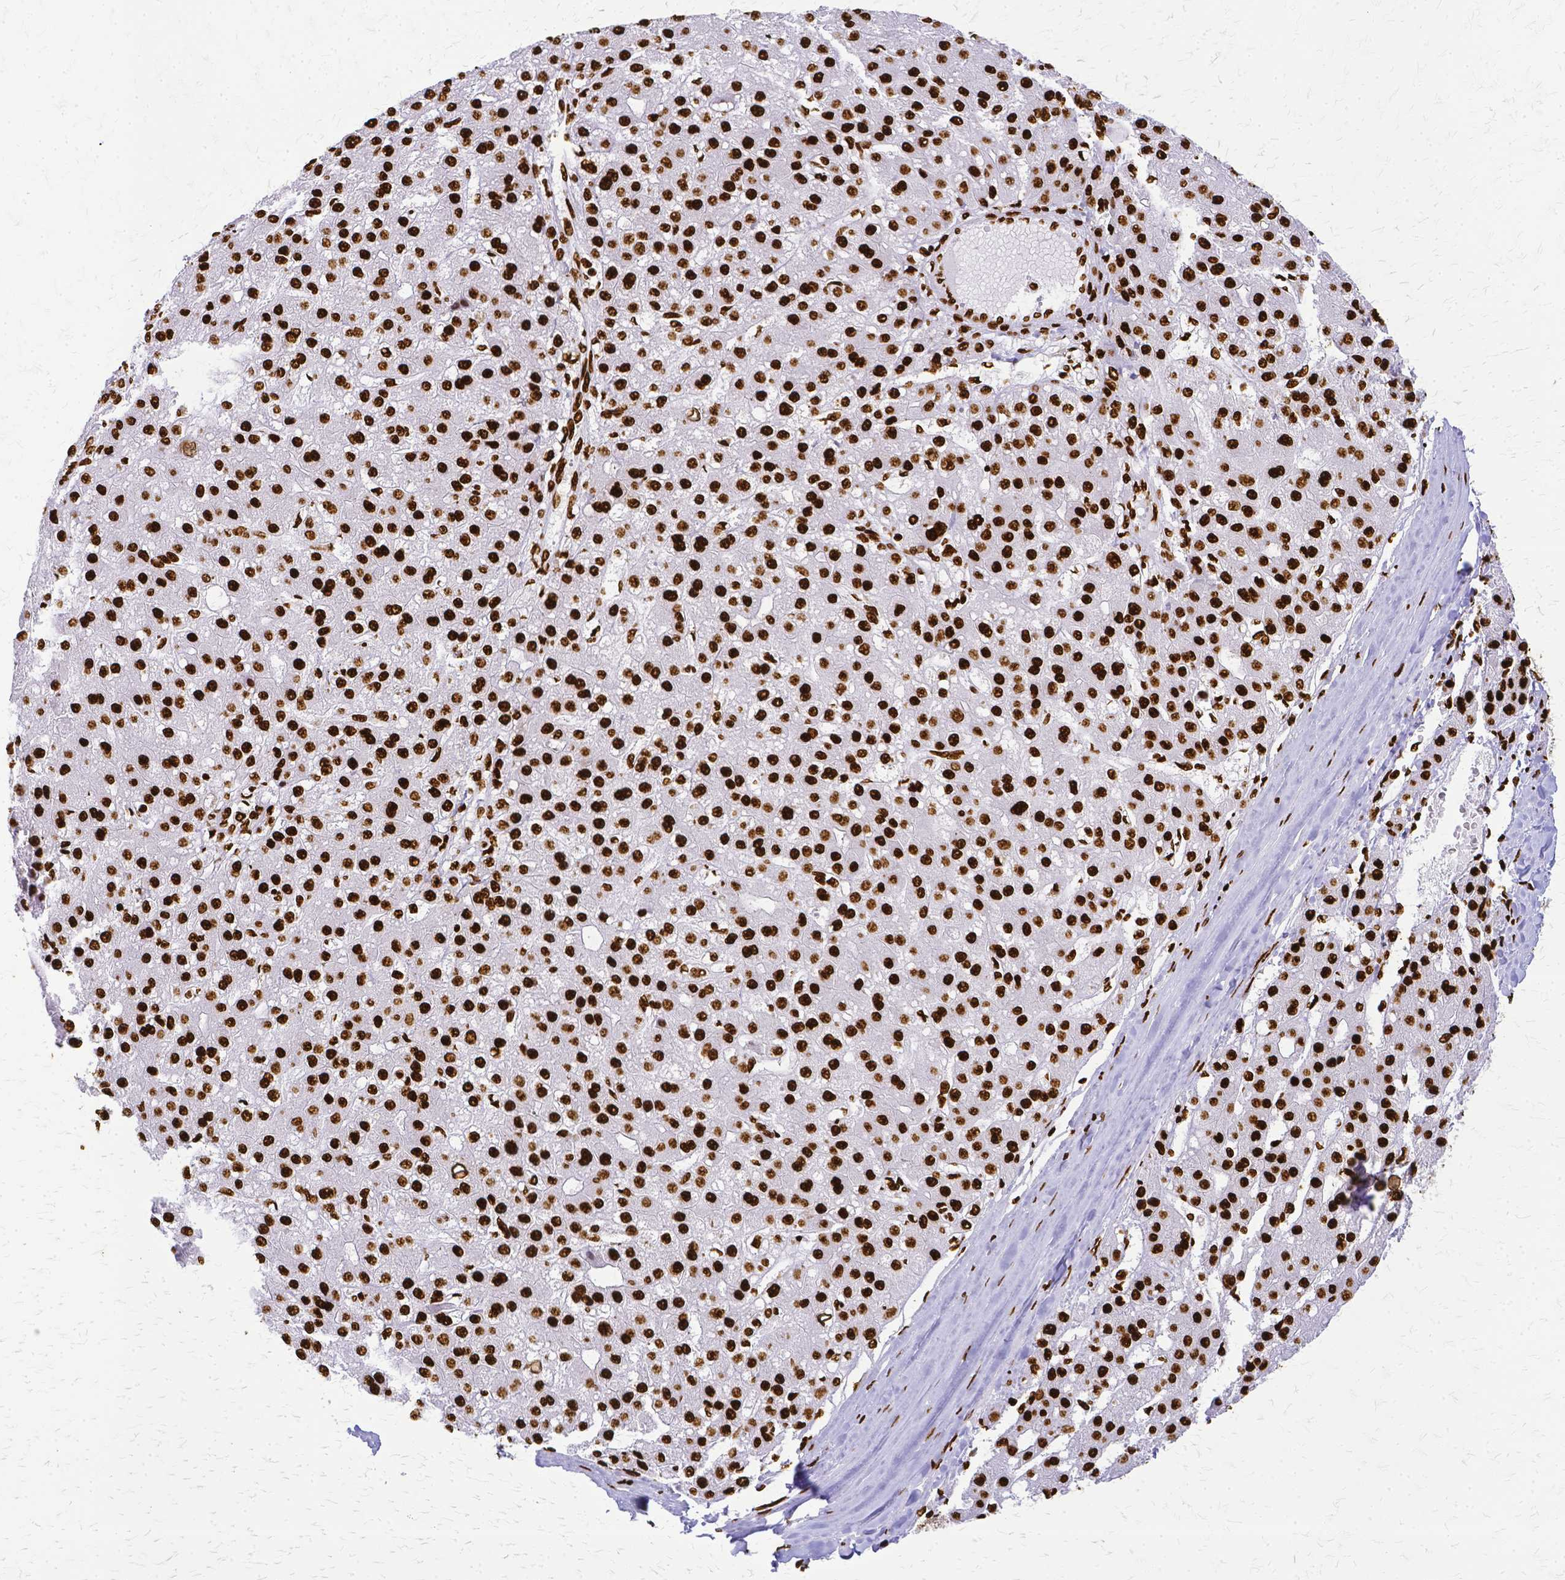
{"staining": {"intensity": "strong", "quantity": ">75%", "location": "nuclear"}, "tissue": "liver cancer", "cell_type": "Tumor cells", "image_type": "cancer", "snomed": [{"axis": "morphology", "description": "Carcinoma, Hepatocellular, NOS"}, {"axis": "topography", "description": "Liver"}], "caption": "Immunohistochemical staining of human liver hepatocellular carcinoma displays high levels of strong nuclear positivity in approximately >75% of tumor cells. The protein is shown in brown color, while the nuclei are stained blue.", "gene": "SFPQ", "patient": {"sex": "male", "age": 67}}